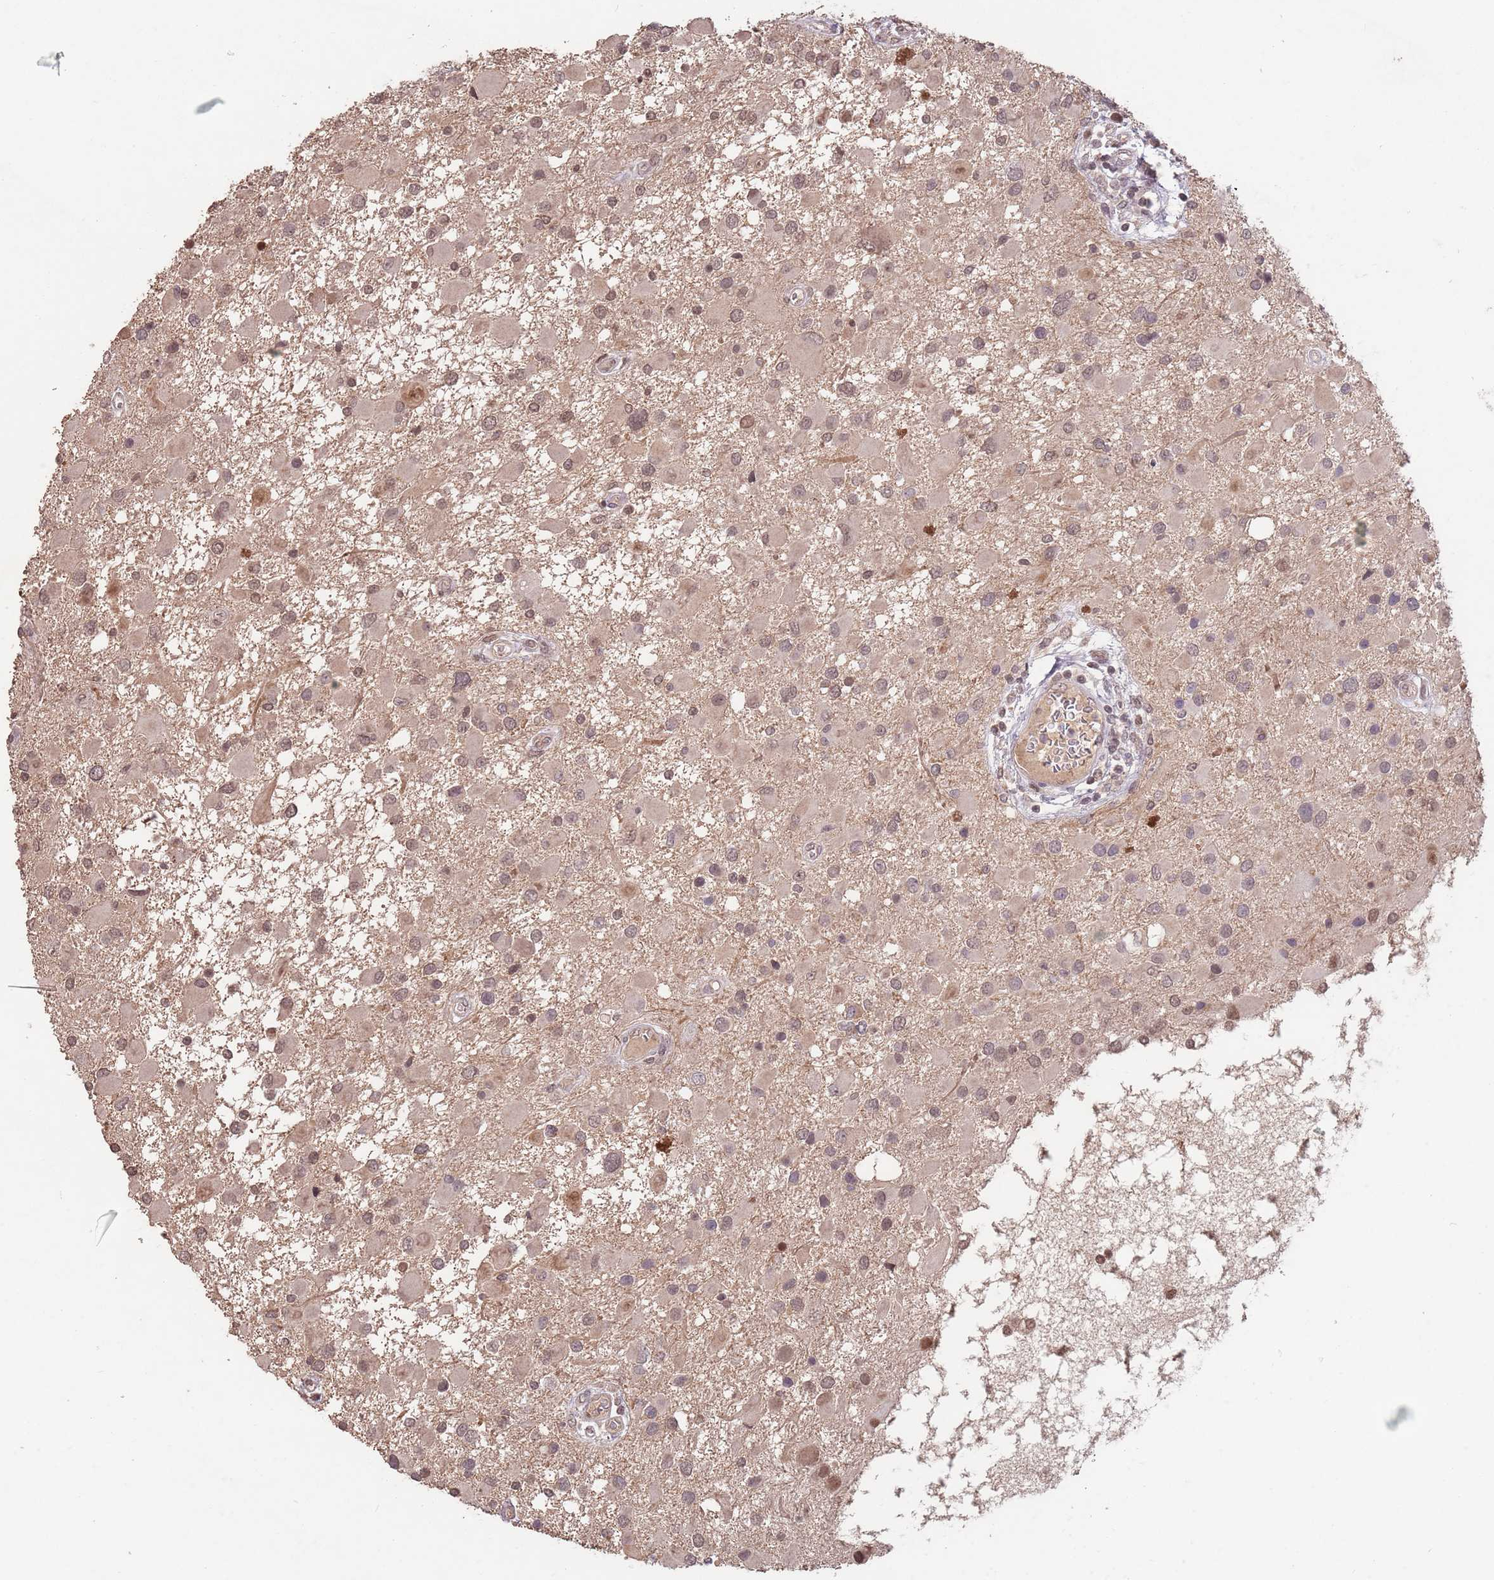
{"staining": {"intensity": "weak", "quantity": "<25%", "location": "cytoplasmic/membranous"}, "tissue": "glioma", "cell_type": "Tumor cells", "image_type": "cancer", "snomed": [{"axis": "morphology", "description": "Glioma, malignant, High grade"}, {"axis": "topography", "description": "Brain"}], "caption": "A micrograph of human glioma is negative for staining in tumor cells.", "gene": "MEI1", "patient": {"sex": "male", "age": 53}}